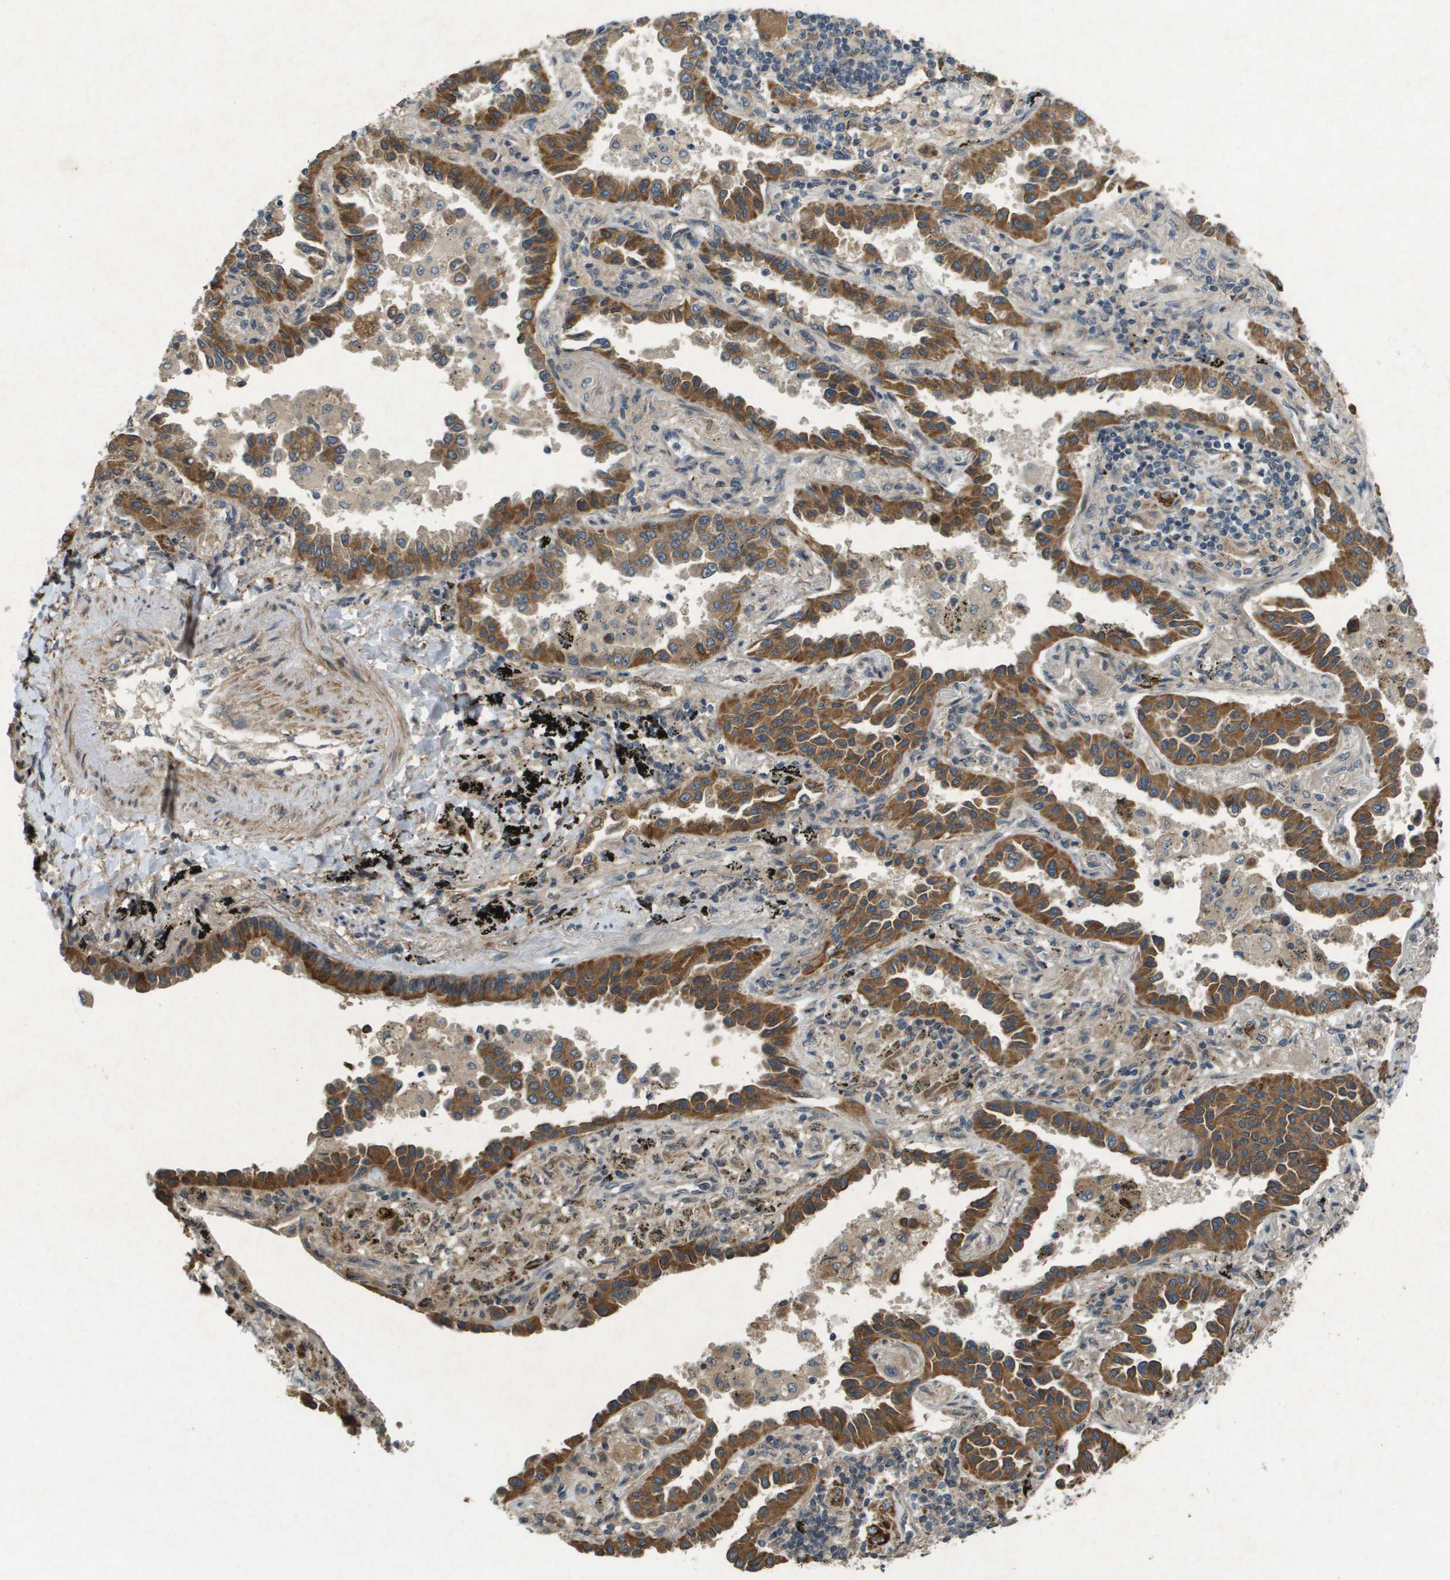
{"staining": {"intensity": "strong", "quantity": ">75%", "location": "cytoplasmic/membranous"}, "tissue": "lung cancer", "cell_type": "Tumor cells", "image_type": "cancer", "snomed": [{"axis": "morphology", "description": "Normal tissue, NOS"}, {"axis": "morphology", "description": "Adenocarcinoma, NOS"}, {"axis": "topography", "description": "Lung"}], "caption": "About >75% of tumor cells in human adenocarcinoma (lung) display strong cytoplasmic/membranous protein staining as visualized by brown immunohistochemical staining.", "gene": "CDKN2C", "patient": {"sex": "male", "age": 59}}